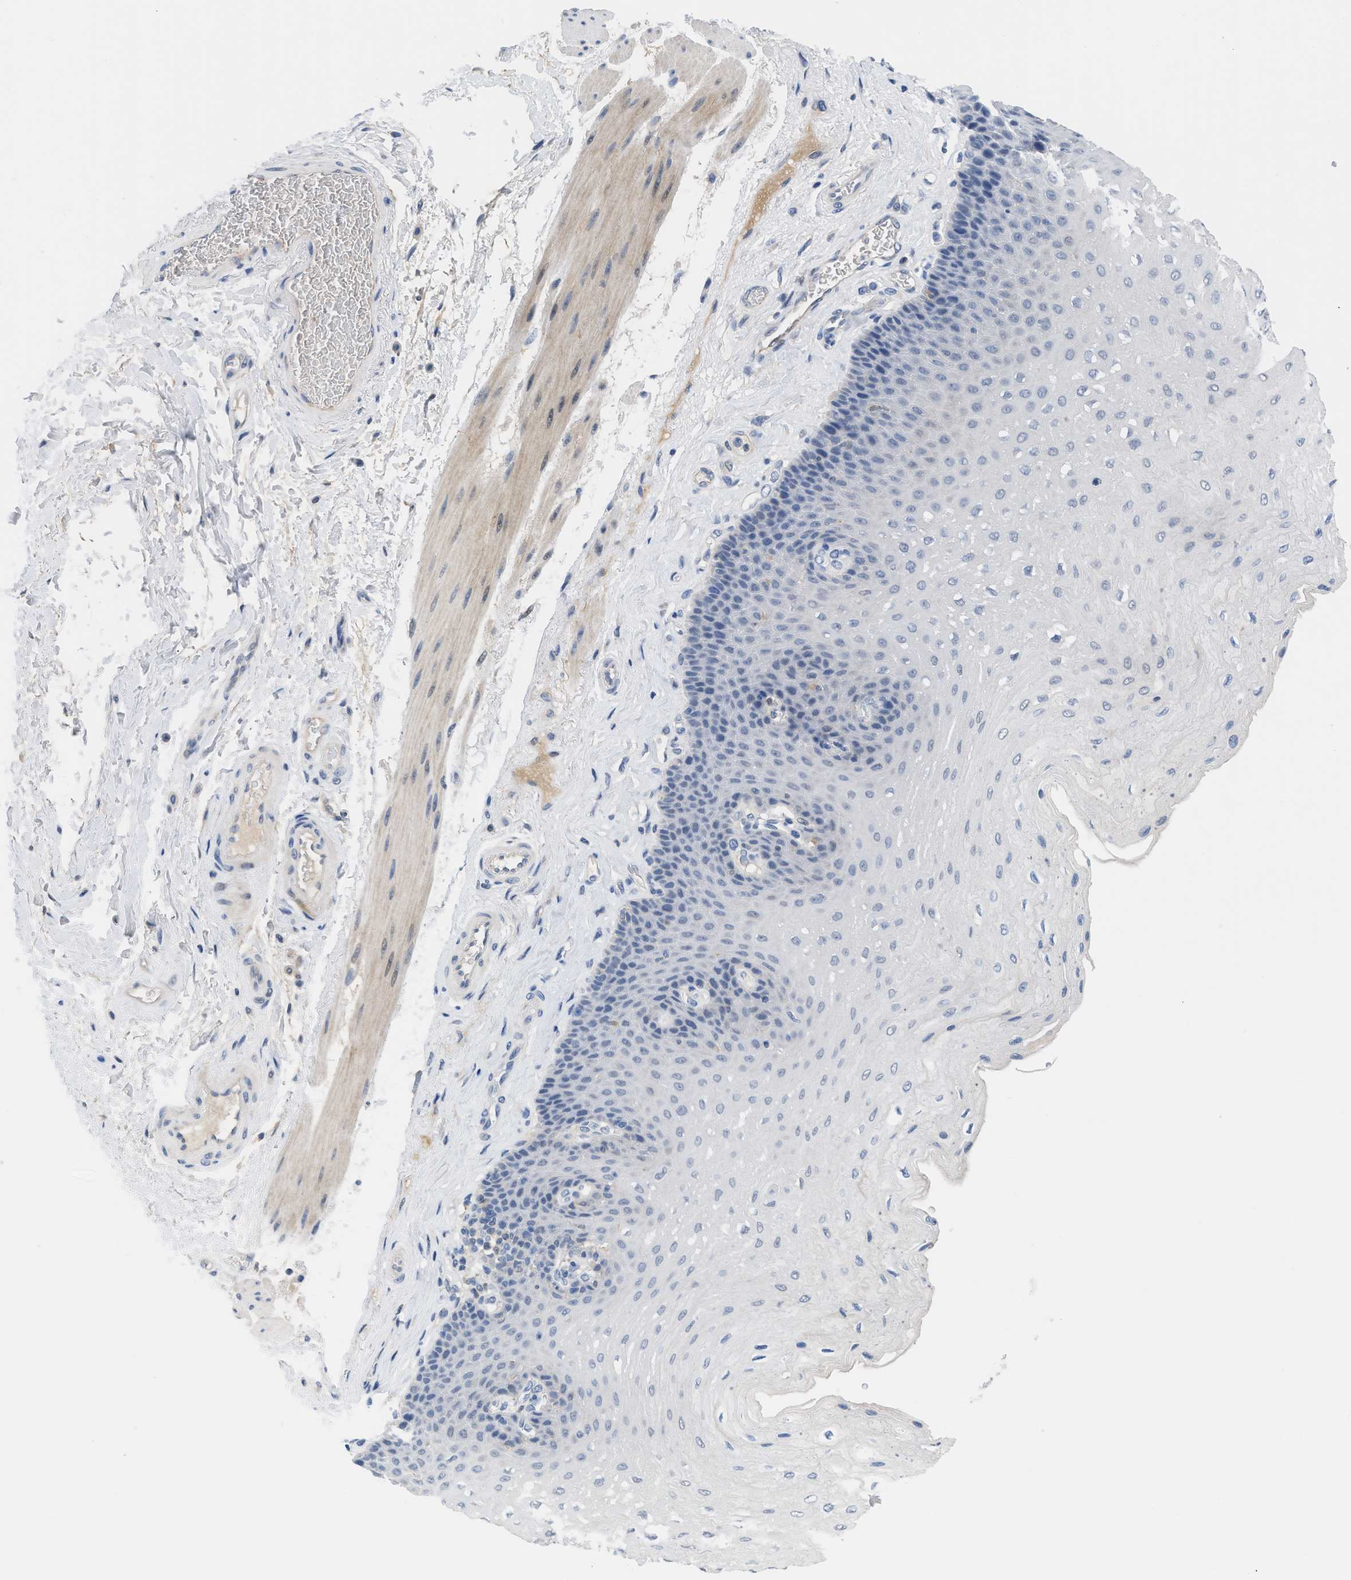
{"staining": {"intensity": "negative", "quantity": "none", "location": "none"}, "tissue": "esophagus", "cell_type": "Squamous epithelial cells", "image_type": "normal", "snomed": [{"axis": "morphology", "description": "Normal tissue, NOS"}, {"axis": "topography", "description": "Esophagus"}], "caption": "A histopathology image of esophagus stained for a protein reveals no brown staining in squamous epithelial cells.", "gene": "OR9K2", "patient": {"sex": "female", "age": 72}}